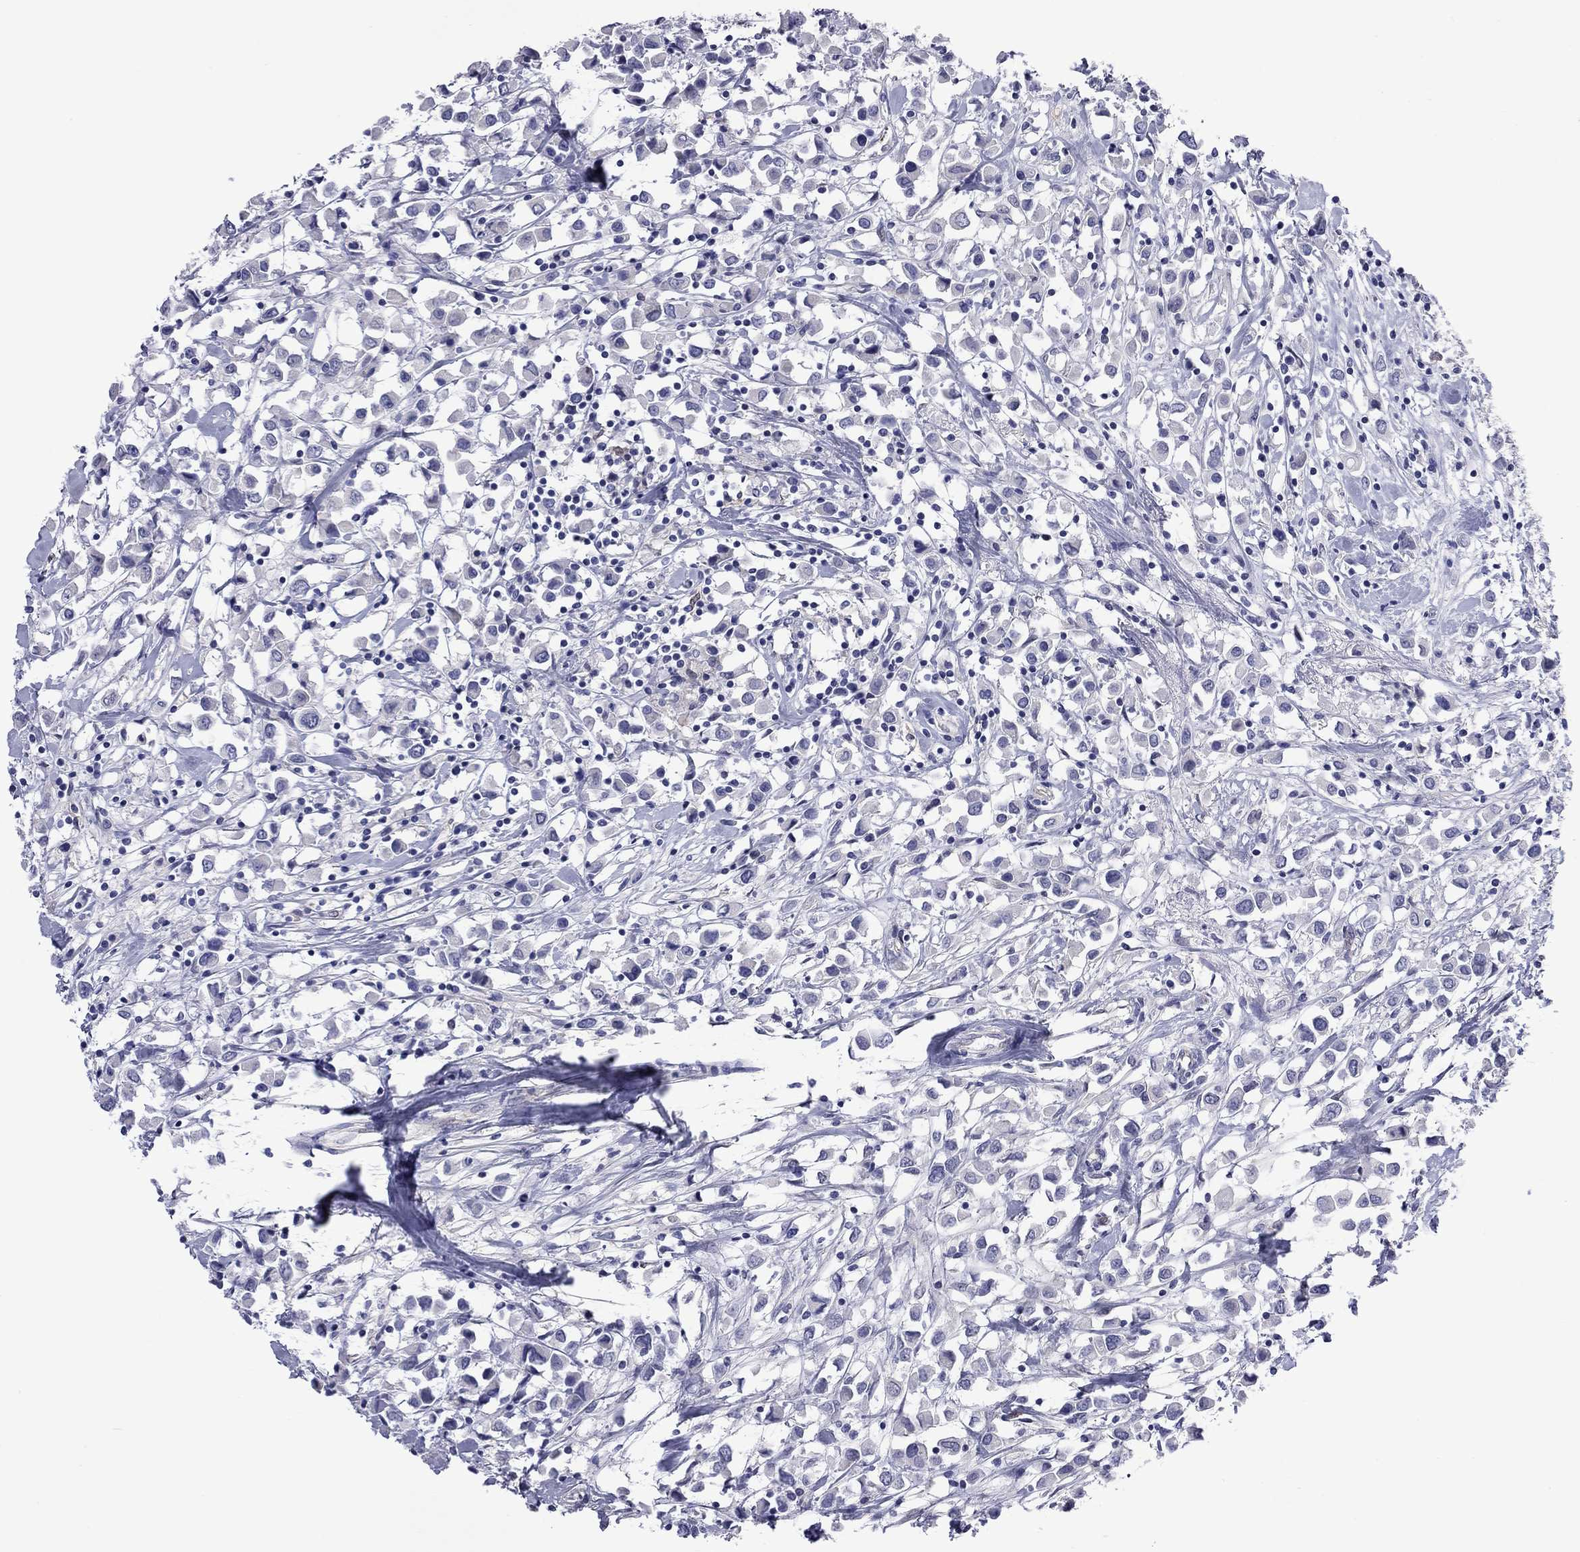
{"staining": {"intensity": "negative", "quantity": "none", "location": "none"}, "tissue": "breast cancer", "cell_type": "Tumor cells", "image_type": "cancer", "snomed": [{"axis": "morphology", "description": "Duct carcinoma"}, {"axis": "topography", "description": "Breast"}], "caption": "High magnification brightfield microscopy of breast cancer stained with DAB (3,3'-diaminobenzidine) (brown) and counterstained with hematoxylin (blue): tumor cells show no significant expression.", "gene": "CTNNBIP1", "patient": {"sex": "female", "age": 61}}